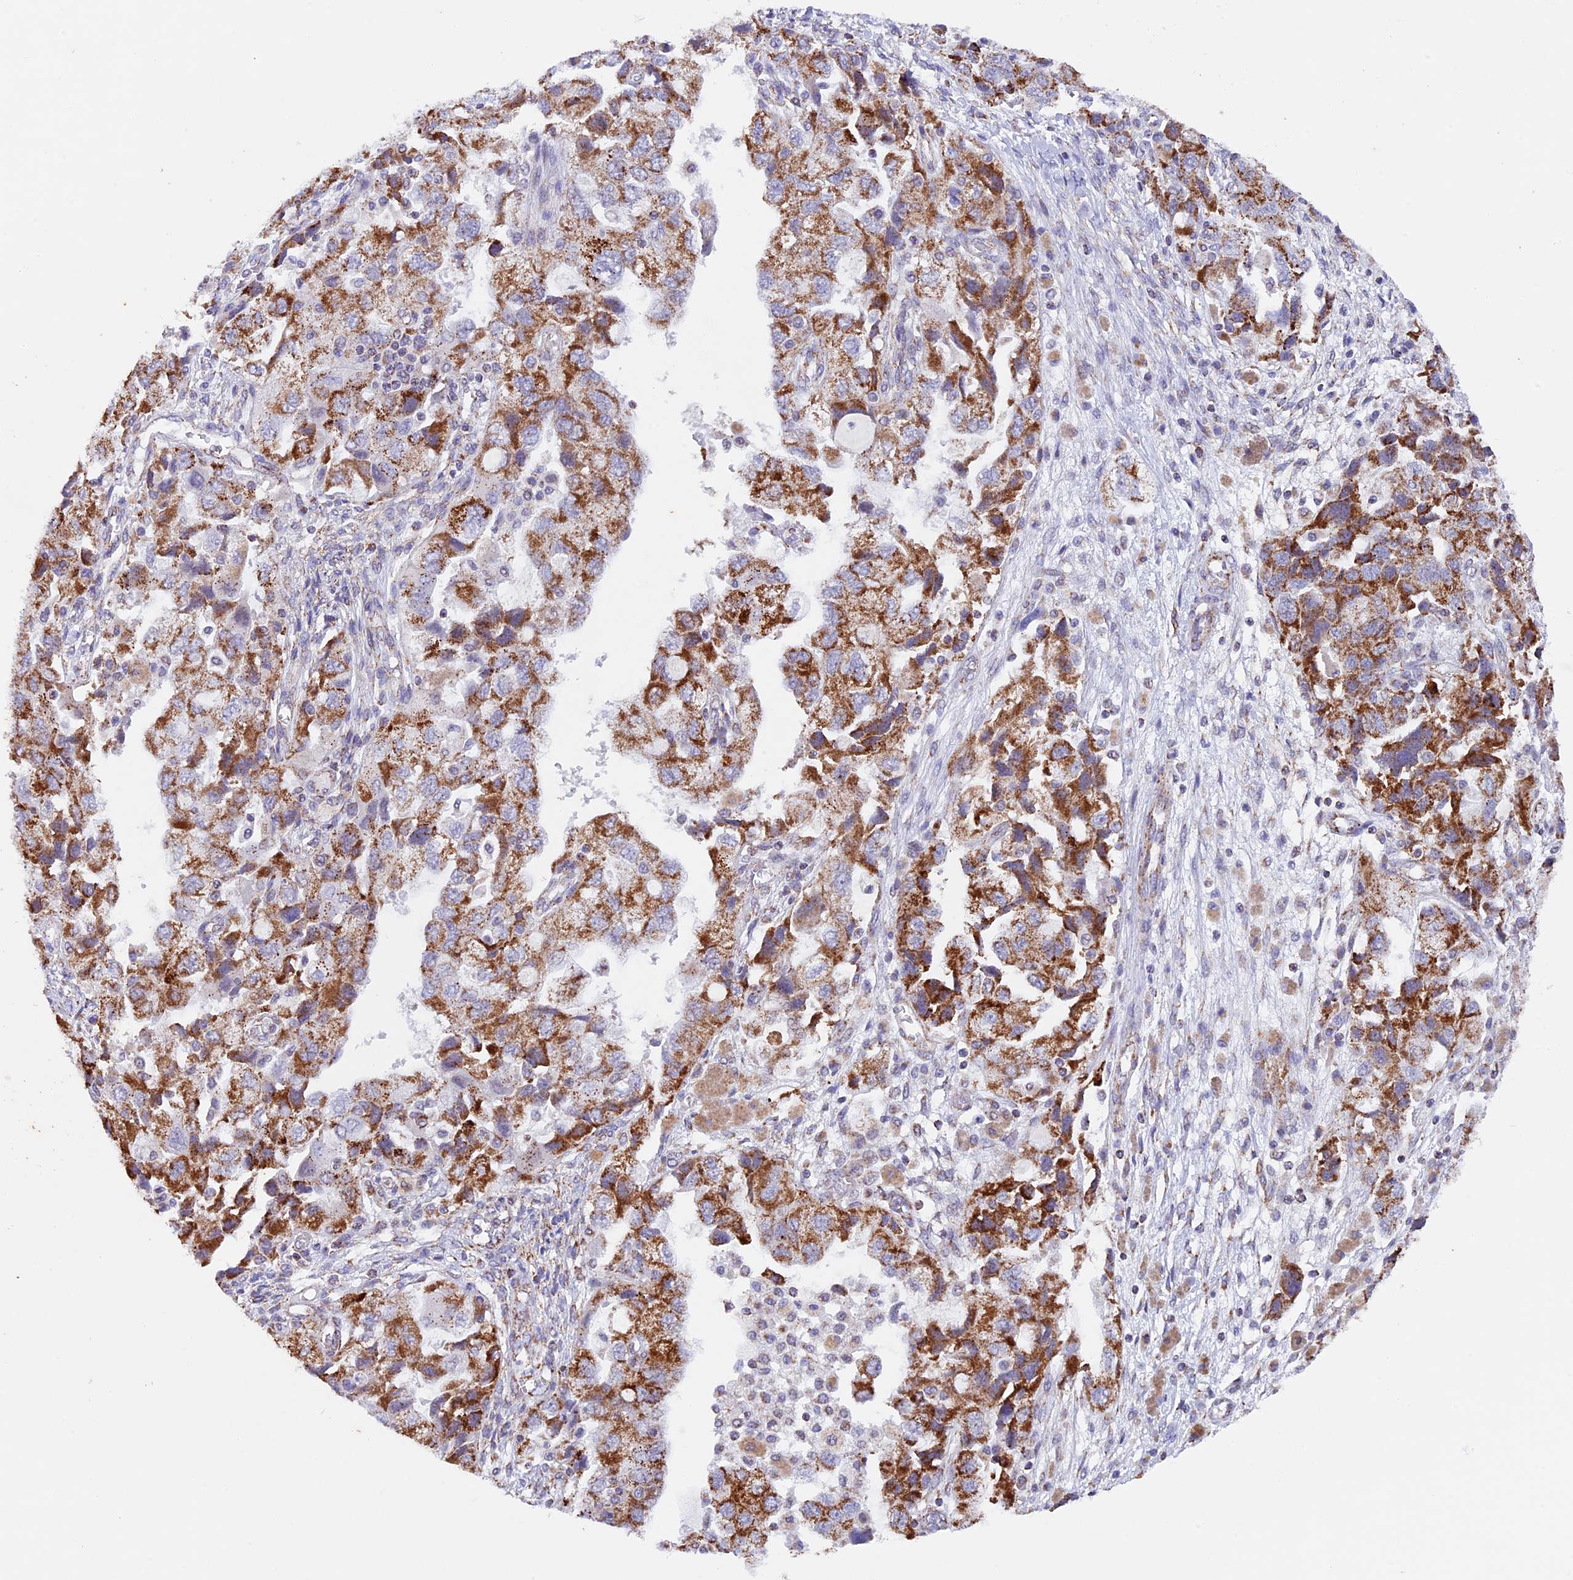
{"staining": {"intensity": "moderate", "quantity": ">75%", "location": "cytoplasmic/membranous"}, "tissue": "ovarian cancer", "cell_type": "Tumor cells", "image_type": "cancer", "snomed": [{"axis": "morphology", "description": "Carcinoma, NOS"}, {"axis": "morphology", "description": "Cystadenocarcinoma, serous, NOS"}, {"axis": "topography", "description": "Ovary"}], "caption": "Protein expression by immunohistochemistry (IHC) exhibits moderate cytoplasmic/membranous staining in about >75% of tumor cells in ovarian cancer (serous cystadenocarcinoma).", "gene": "TFAM", "patient": {"sex": "female", "age": 69}}